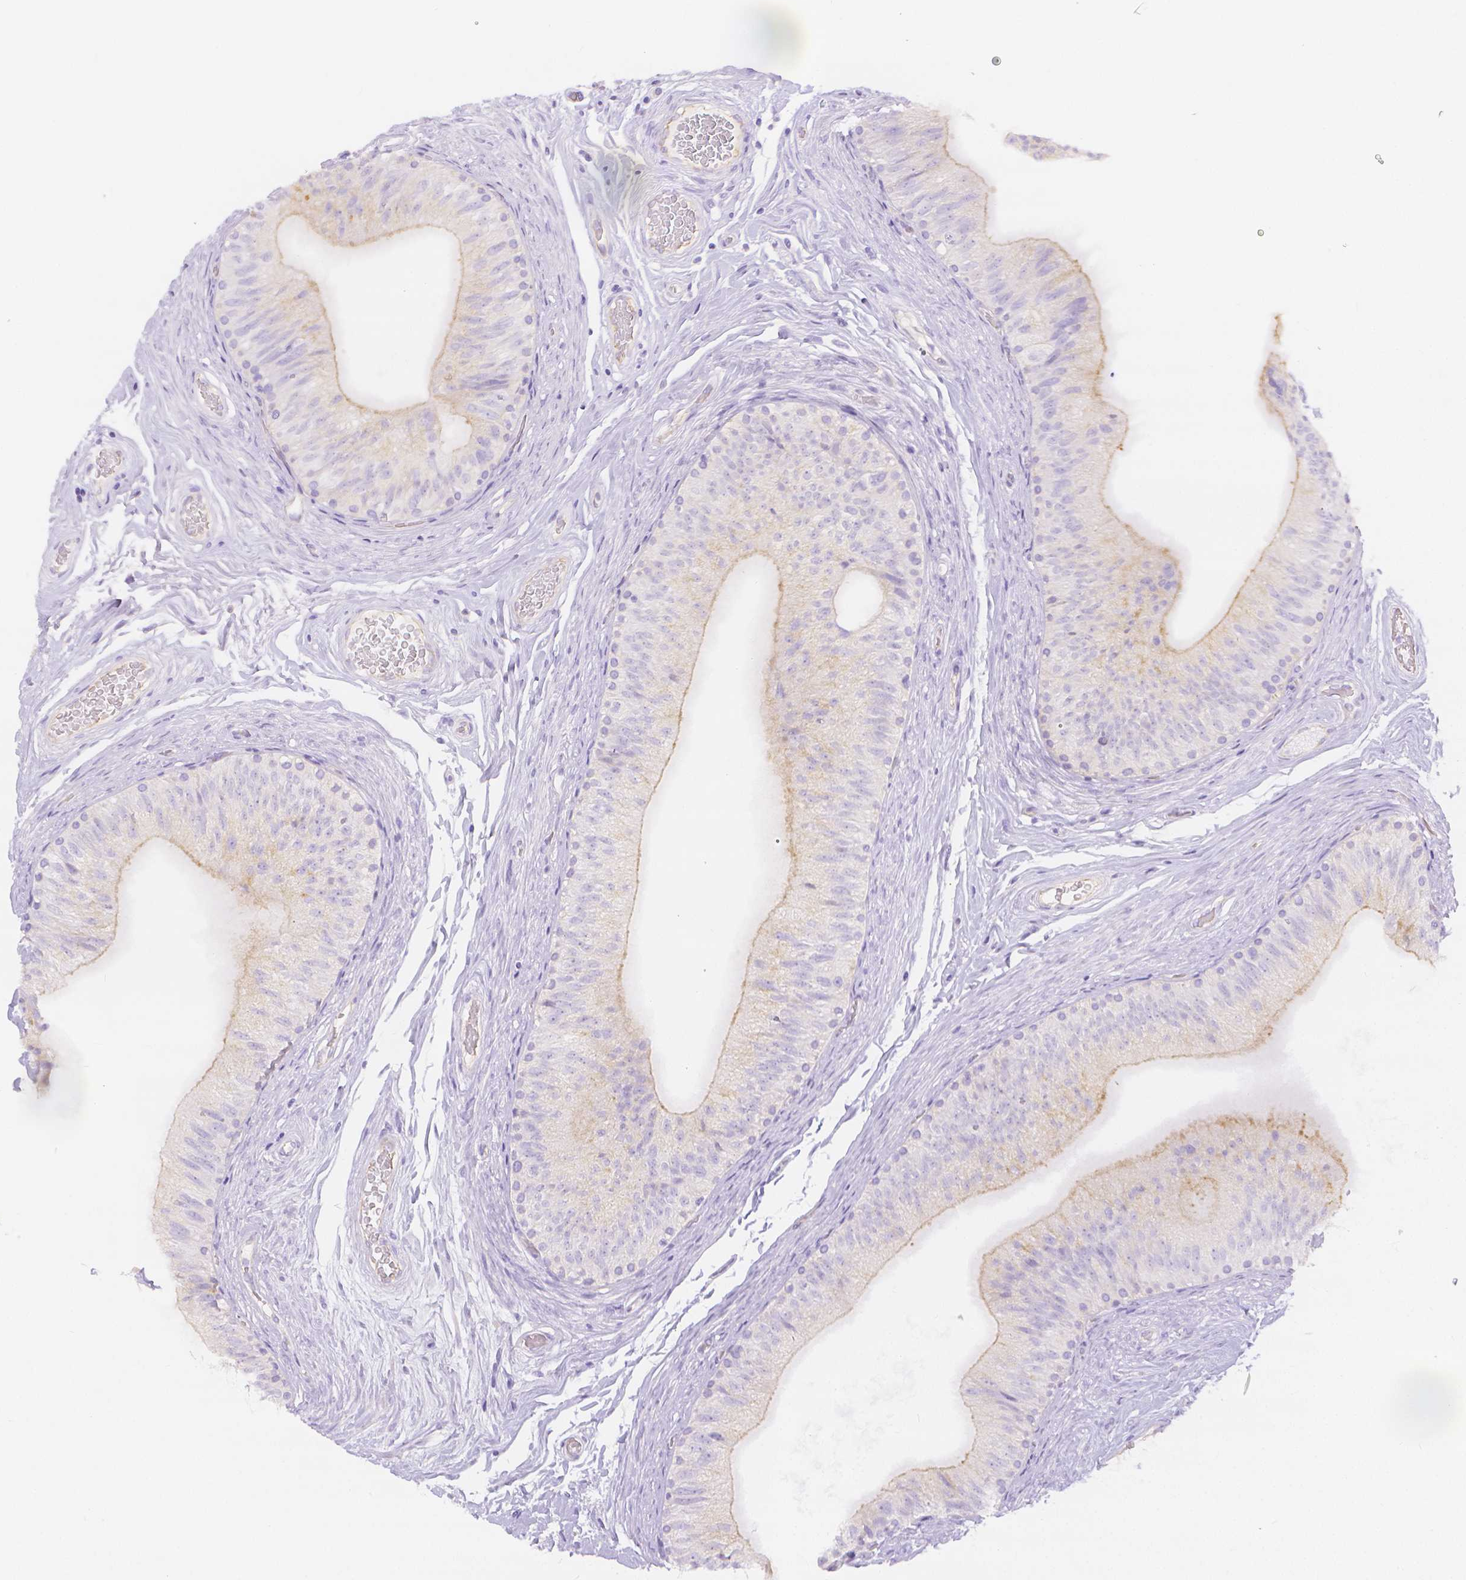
{"staining": {"intensity": "weak", "quantity": "<25%", "location": "cytoplasmic/membranous"}, "tissue": "epididymis", "cell_type": "Glandular cells", "image_type": "normal", "snomed": [{"axis": "morphology", "description": "Normal tissue, NOS"}, {"axis": "topography", "description": "Epididymis, spermatic cord, NOS"}, {"axis": "topography", "description": "Epididymis"}], "caption": "A high-resolution photomicrograph shows immunohistochemistry (IHC) staining of normal epididymis, which reveals no significant expression in glandular cells. (Brightfield microscopy of DAB (3,3'-diaminobenzidine) immunohistochemistry at high magnification).", "gene": "SLC27A5", "patient": {"sex": "male", "age": 31}}